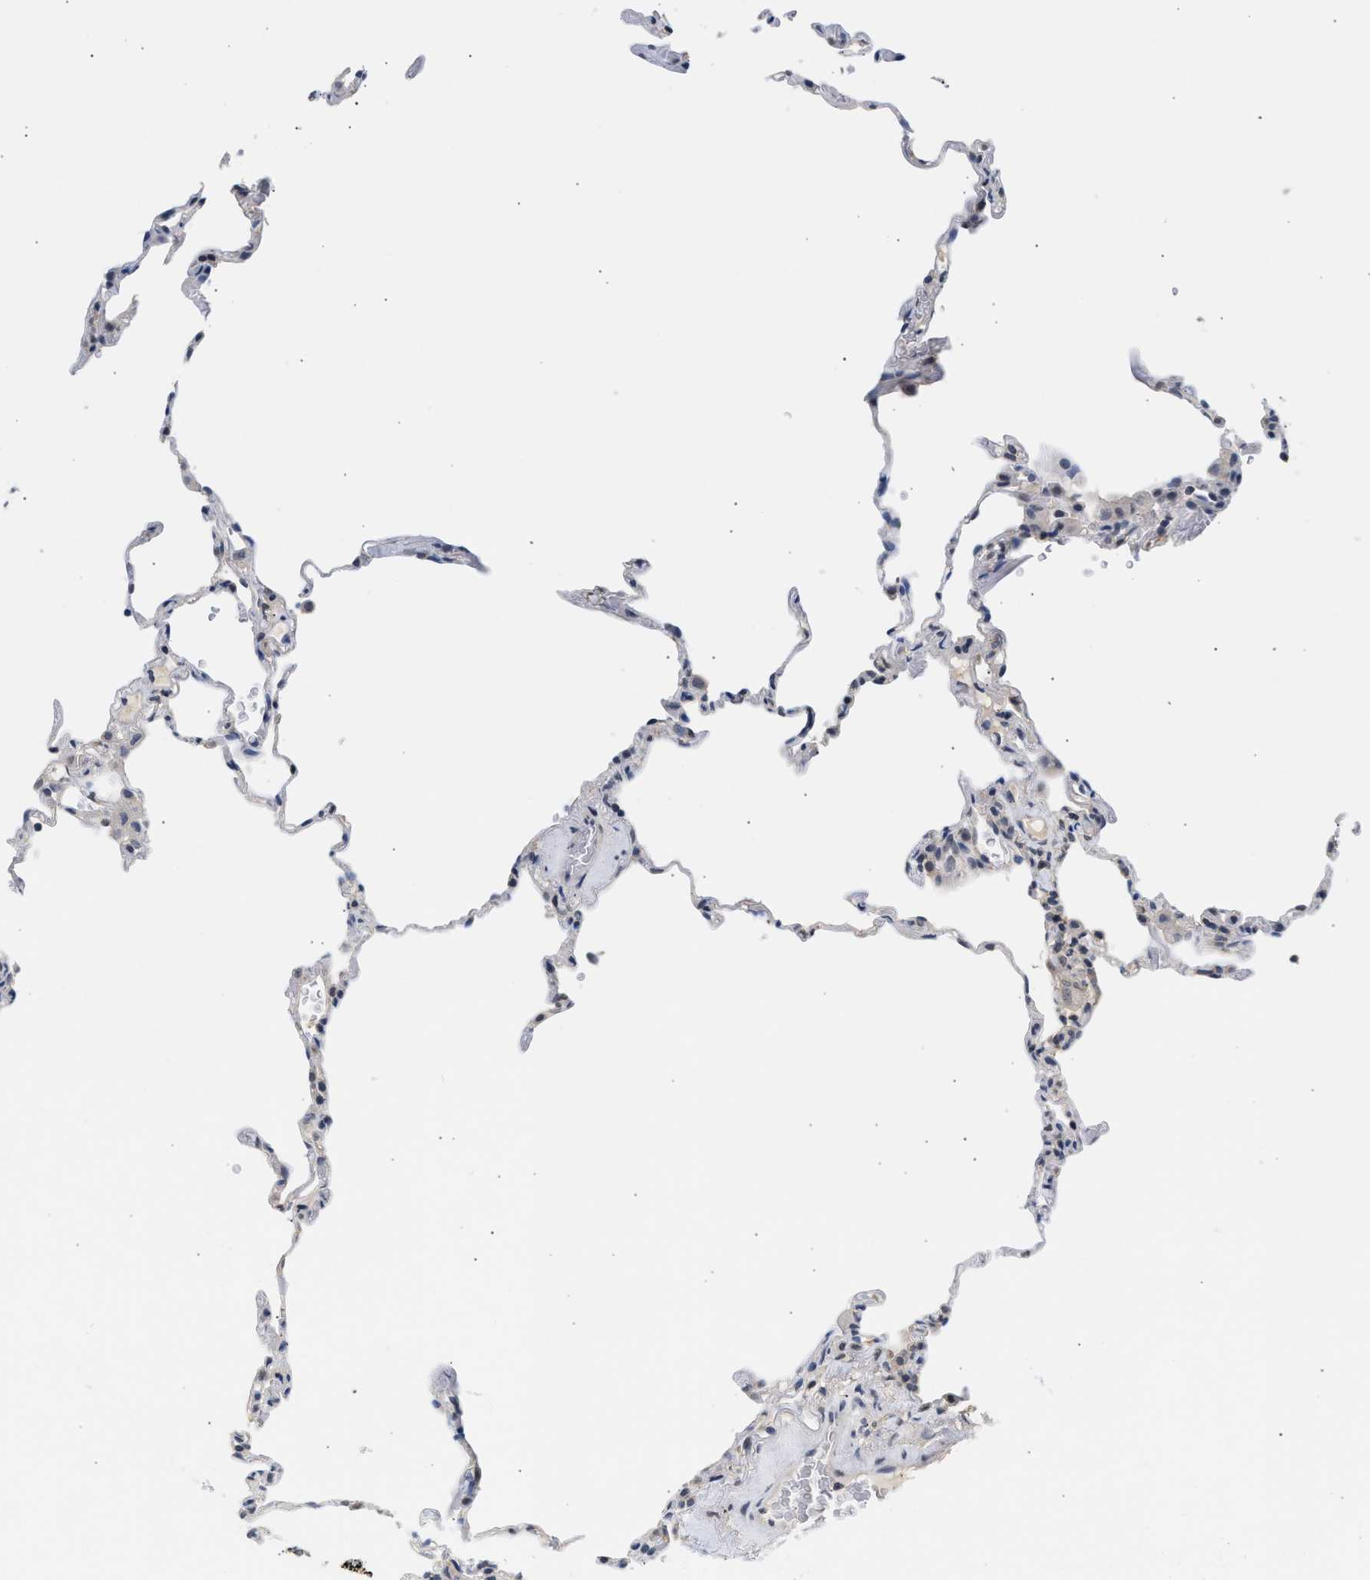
{"staining": {"intensity": "negative", "quantity": "none", "location": "none"}, "tissue": "lung", "cell_type": "Alveolar cells", "image_type": "normal", "snomed": [{"axis": "morphology", "description": "Normal tissue, NOS"}, {"axis": "topography", "description": "Lung"}], "caption": "DAB immunohistochemical staining of normal lung shows no significant positivity in alveolar cells. (DAB immunohistochemistry (IHC) visualized using brightfield microscopy, high magnification).", "gene": "PPM1L", "patient": {"sex": "male", "age": 59}}